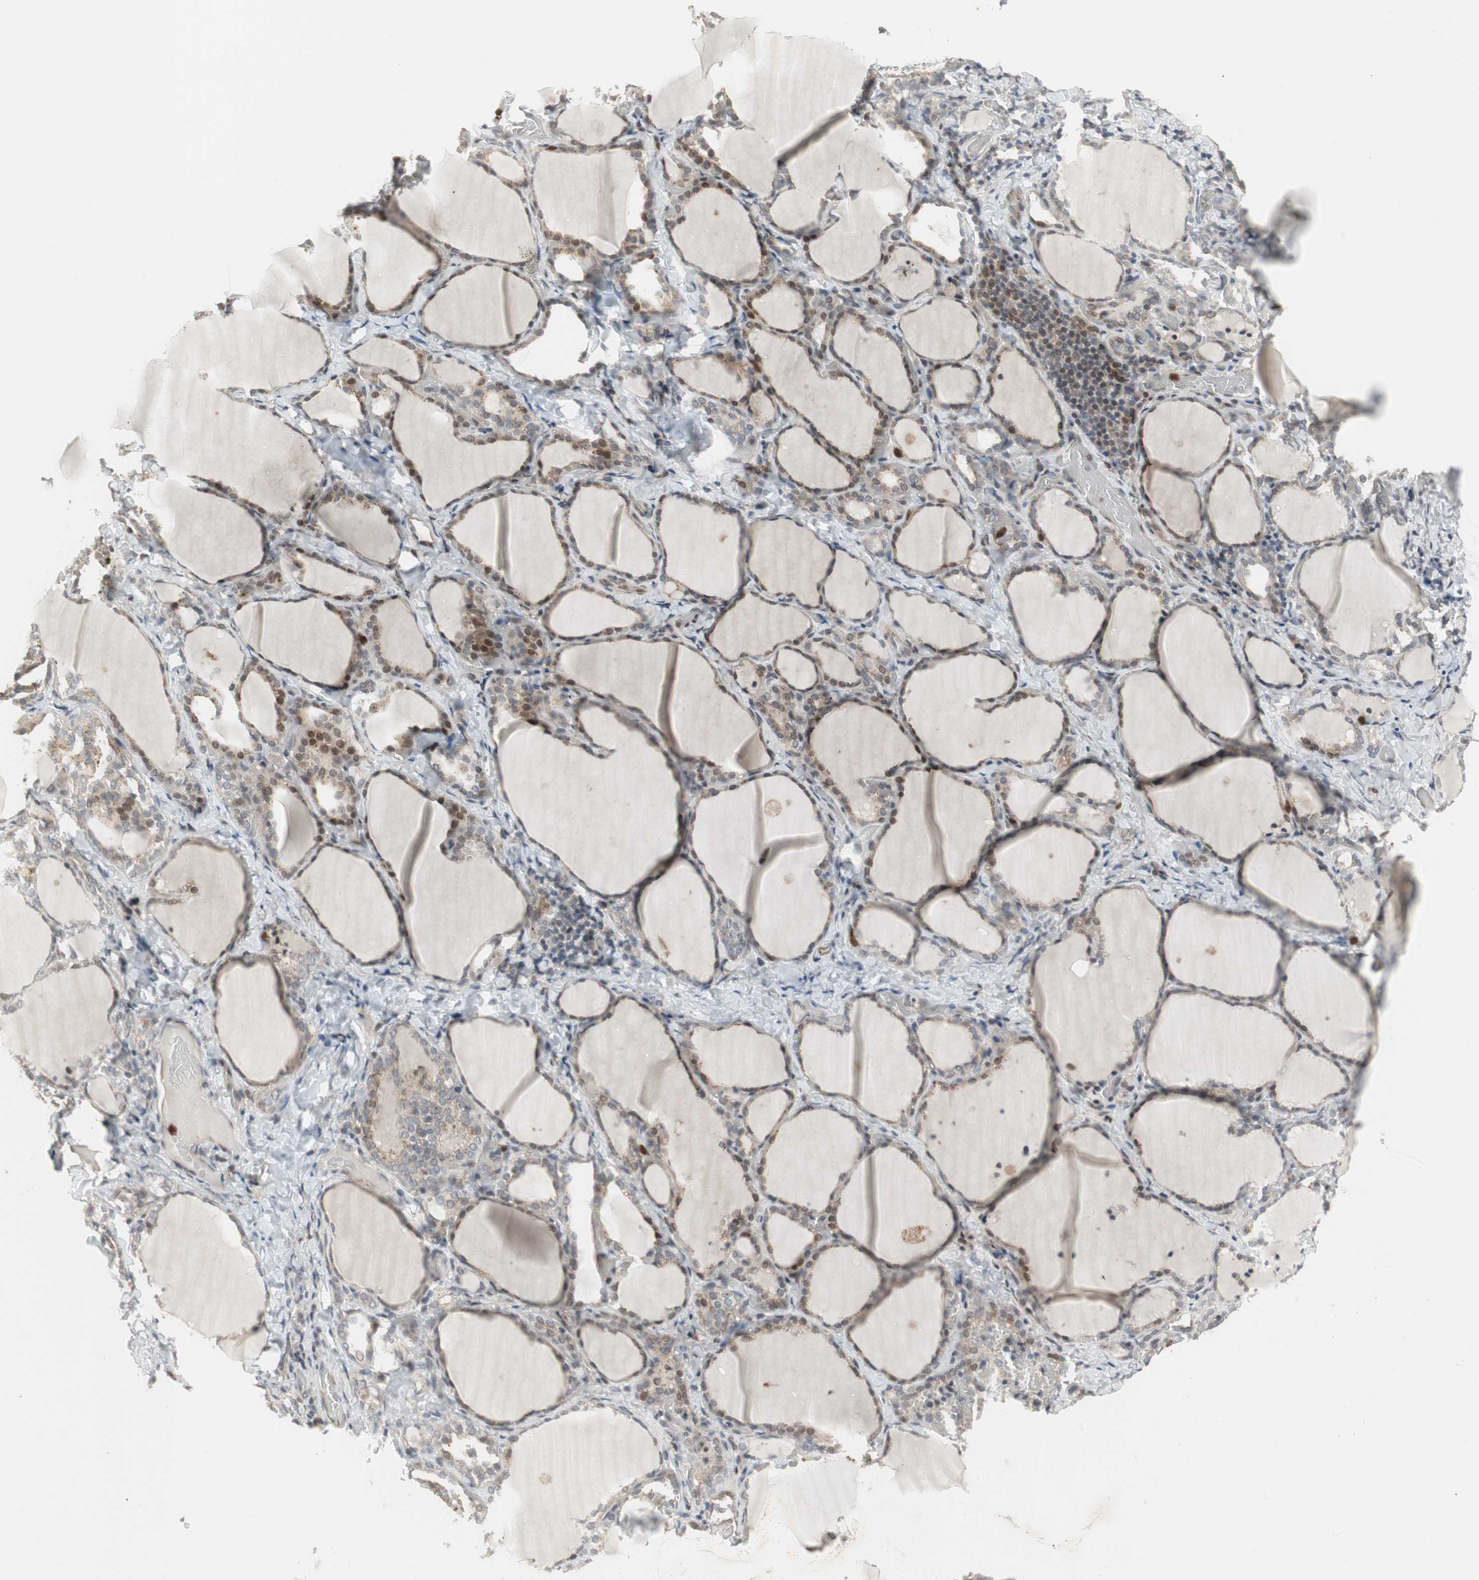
{"staining": {"intensity": "moderate", "quantity": "<25%", "location": "nuclear"}, "tissue": "thyroid gland", "cell_type": "Glandular cells", "image_type": "normal", "snomed": [{"axis": "morphology", "description": "Normal tissue, NOS"}, {"axis": "morphology", "description": "Papillary adenocarcinoma, NOS"}, {"axis": "topography", "description": "Thyroid gland"}], "caption": "A photomicrograph showing moderate nuclear expression in approximately <25% of glandular cells in normal thyroid gland, as visualized by brown immunohistochemical staining.", "gene": "SNX4", "patient": {"sex": "female", "age": 30}}